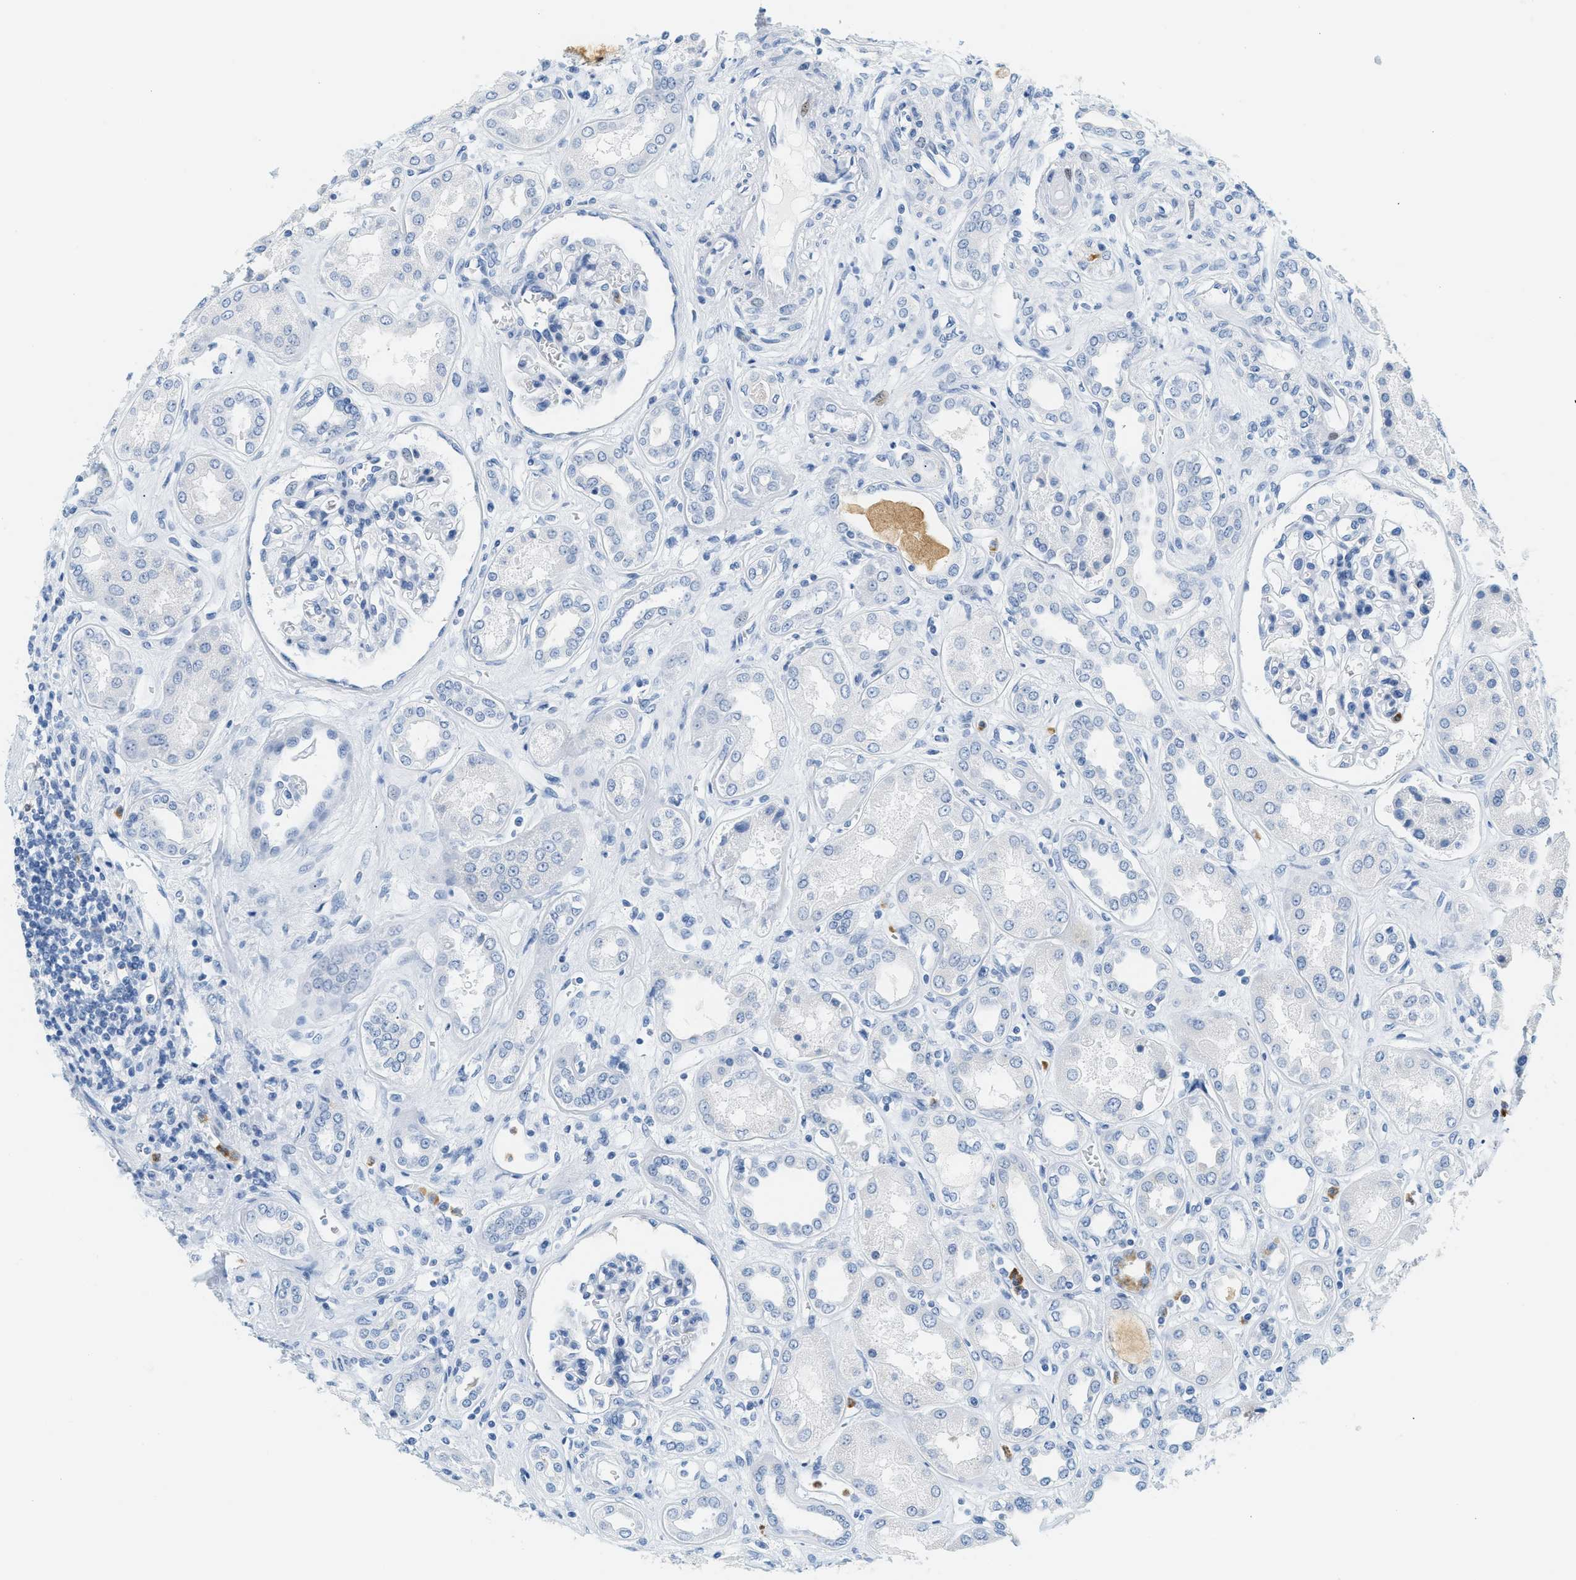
{"staining": {"intensity": "negative", "quantity": "none", "location": "none"}, "tissue": "kidney", "cell_type": "Cells in glomeruli", "image_type": "normal", "snomed": [{"axis": "morphology", "description": "Normal tissue, NOS"}, {"axis": "topography", "description": "Kidney"}], "caption": "Benign kidney was stained to show a protein in brown. There is no significant expression in cells in glomeruli.", "gene": "LCN2", "patient": {"sex": "male", "age": 59}}